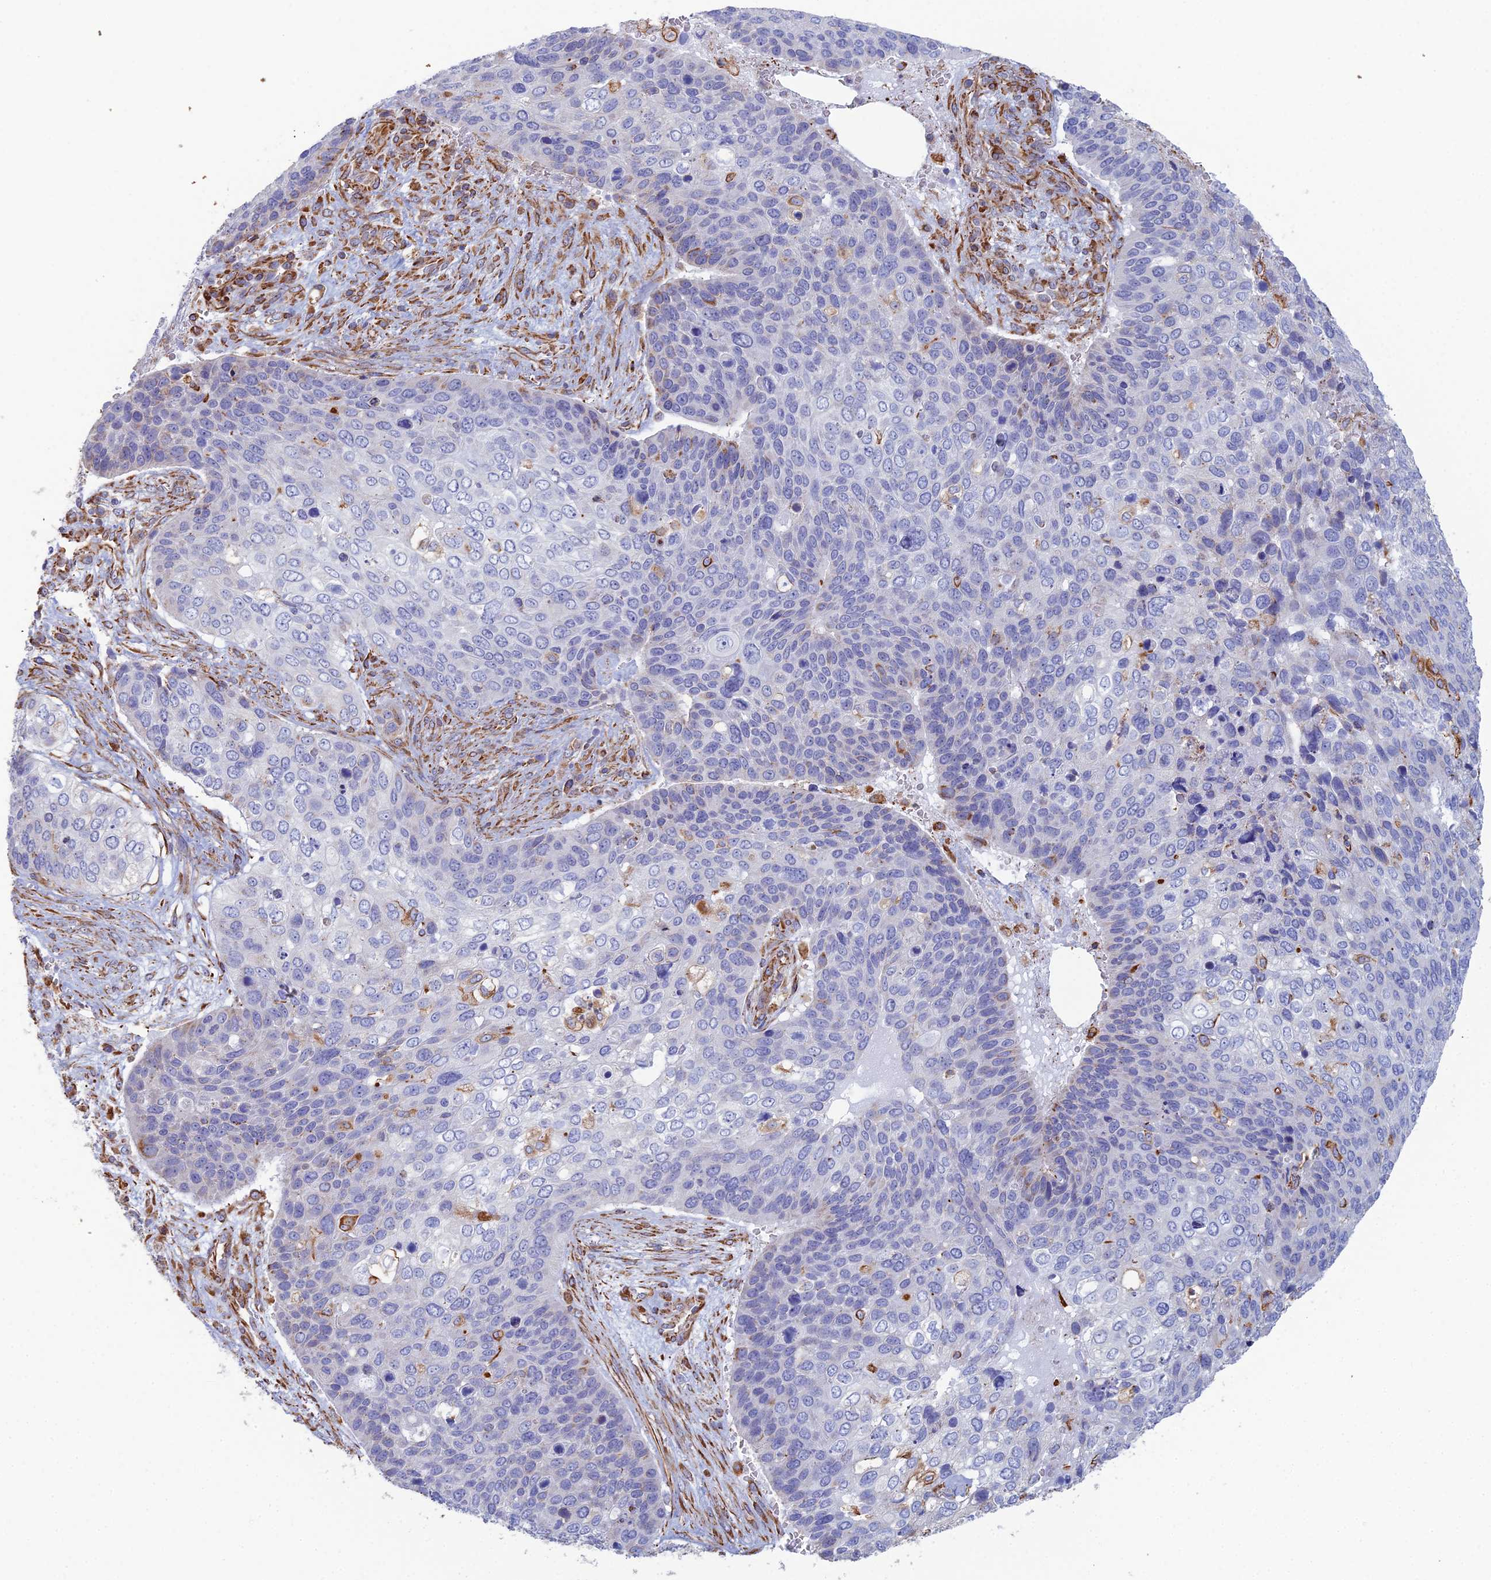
{"staining": {"intensity": "negative", "quantity": "none", "location": "none"}, "tissue": "skin cancer", "cell_type": "Tumor cells", "image_type": "cancer", "snomed": [{"axis": "morphology", "description": "Basal cell carcinoma"}, {"axis": "topography", "description": "Skin"}], "caption": "Histopathology image shows no protein staining in tumor cells of skin cancer tissue.", "gene": "CLVS2", "patient": {"sex": "female", "age": 74}}